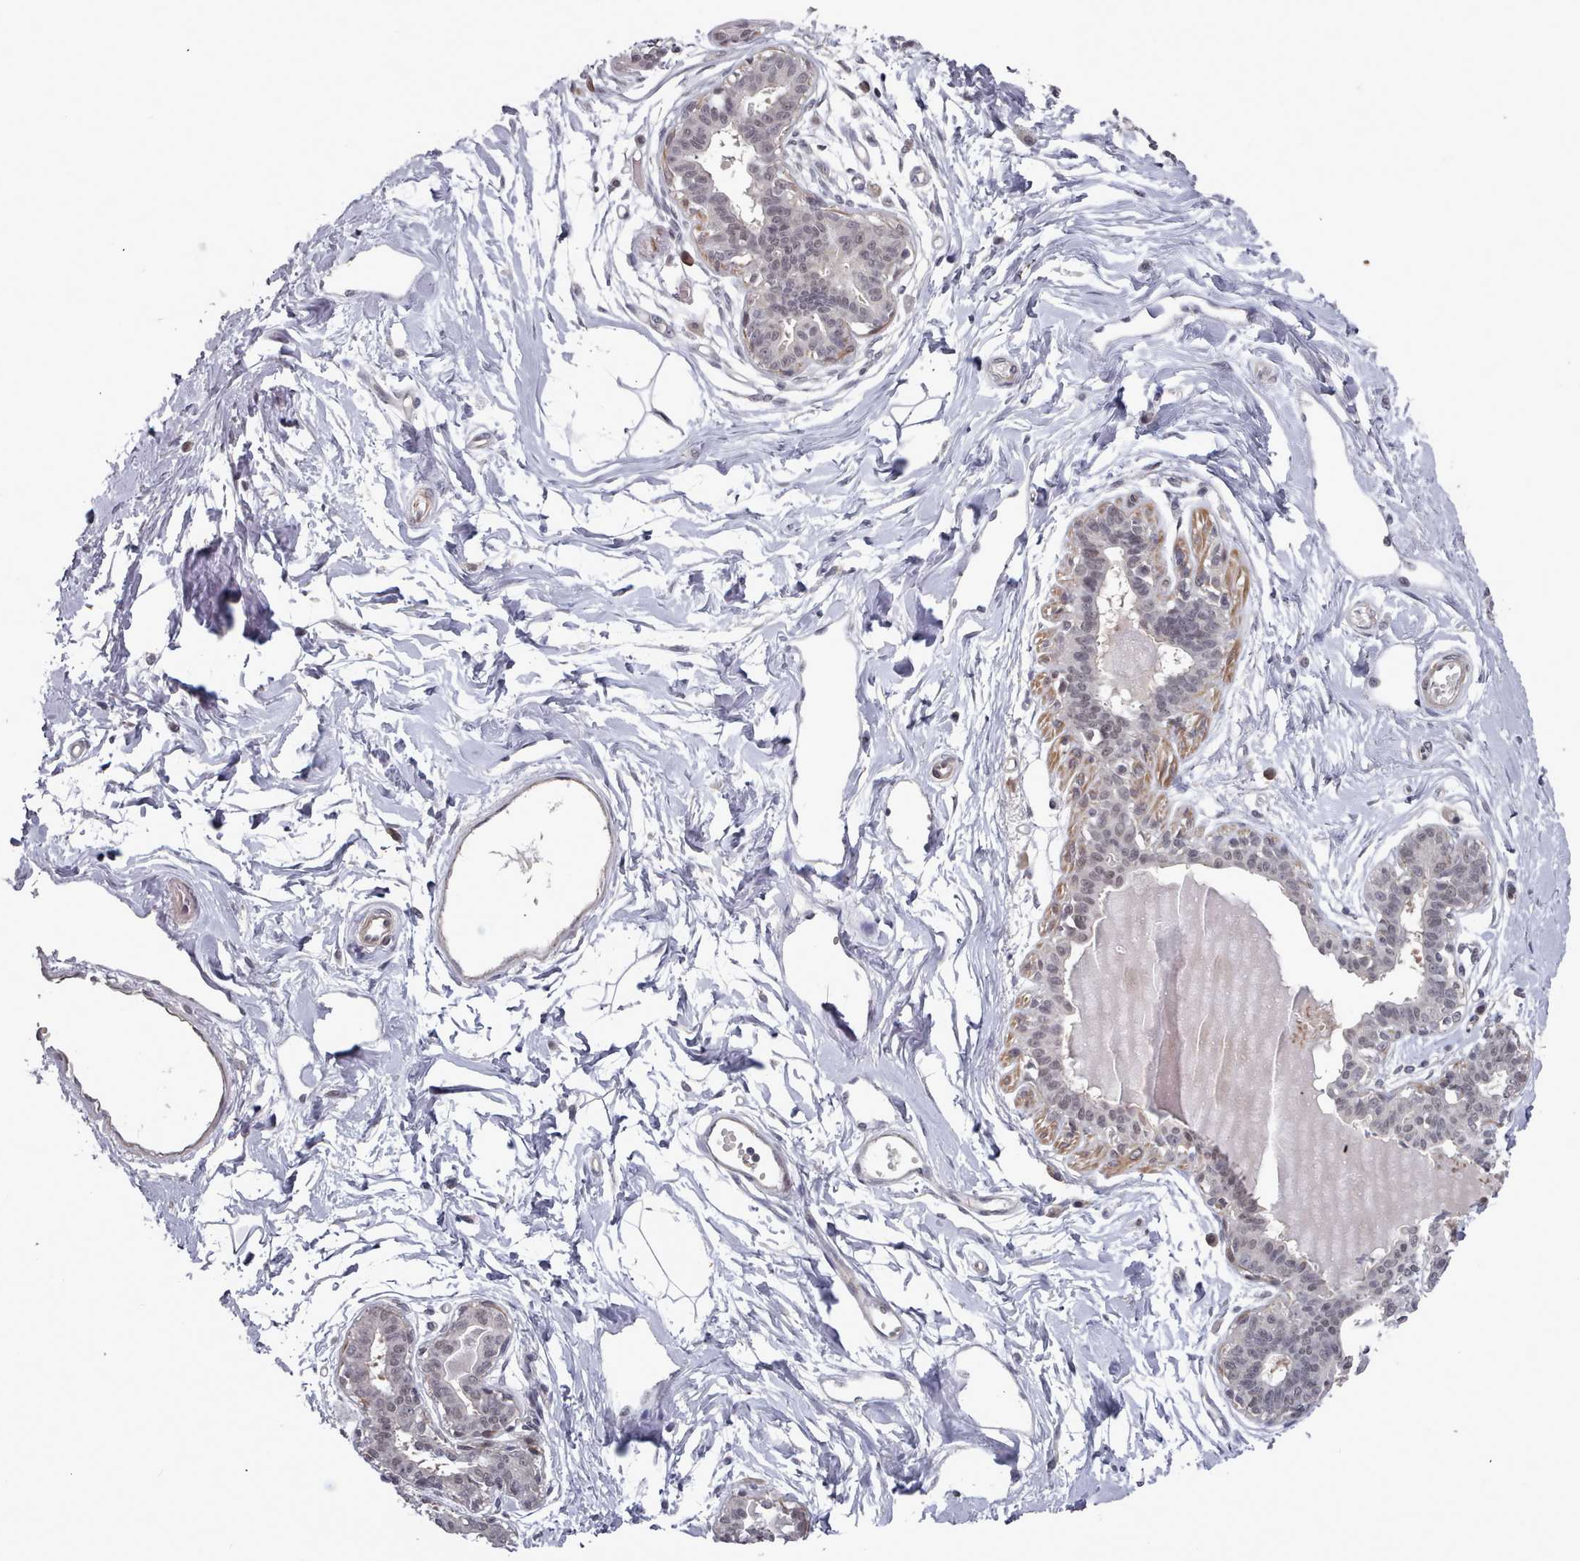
{"staining": {"intensity": "negative", "quantity": "none", "location": "none"}, "tissue": "breast", "cell_type": "Adipocytes", "image_type": "normal", "snomed": [{"axis": "morphology", "description": "Normal tissue, NOS"}, {"axis": "topography", "description": "Breast"}], "caption": "Adipocytes are negative for brown protein staining in benign breast. Brightfield microscopy of immunohistochemistry stained with DAB (3,3'-diaminobenzidine) (brown) and hematoxylin (blue), captured at high magnification.", "gene": "HYAL3", "patient": {"sex": "female", "age": 45}}